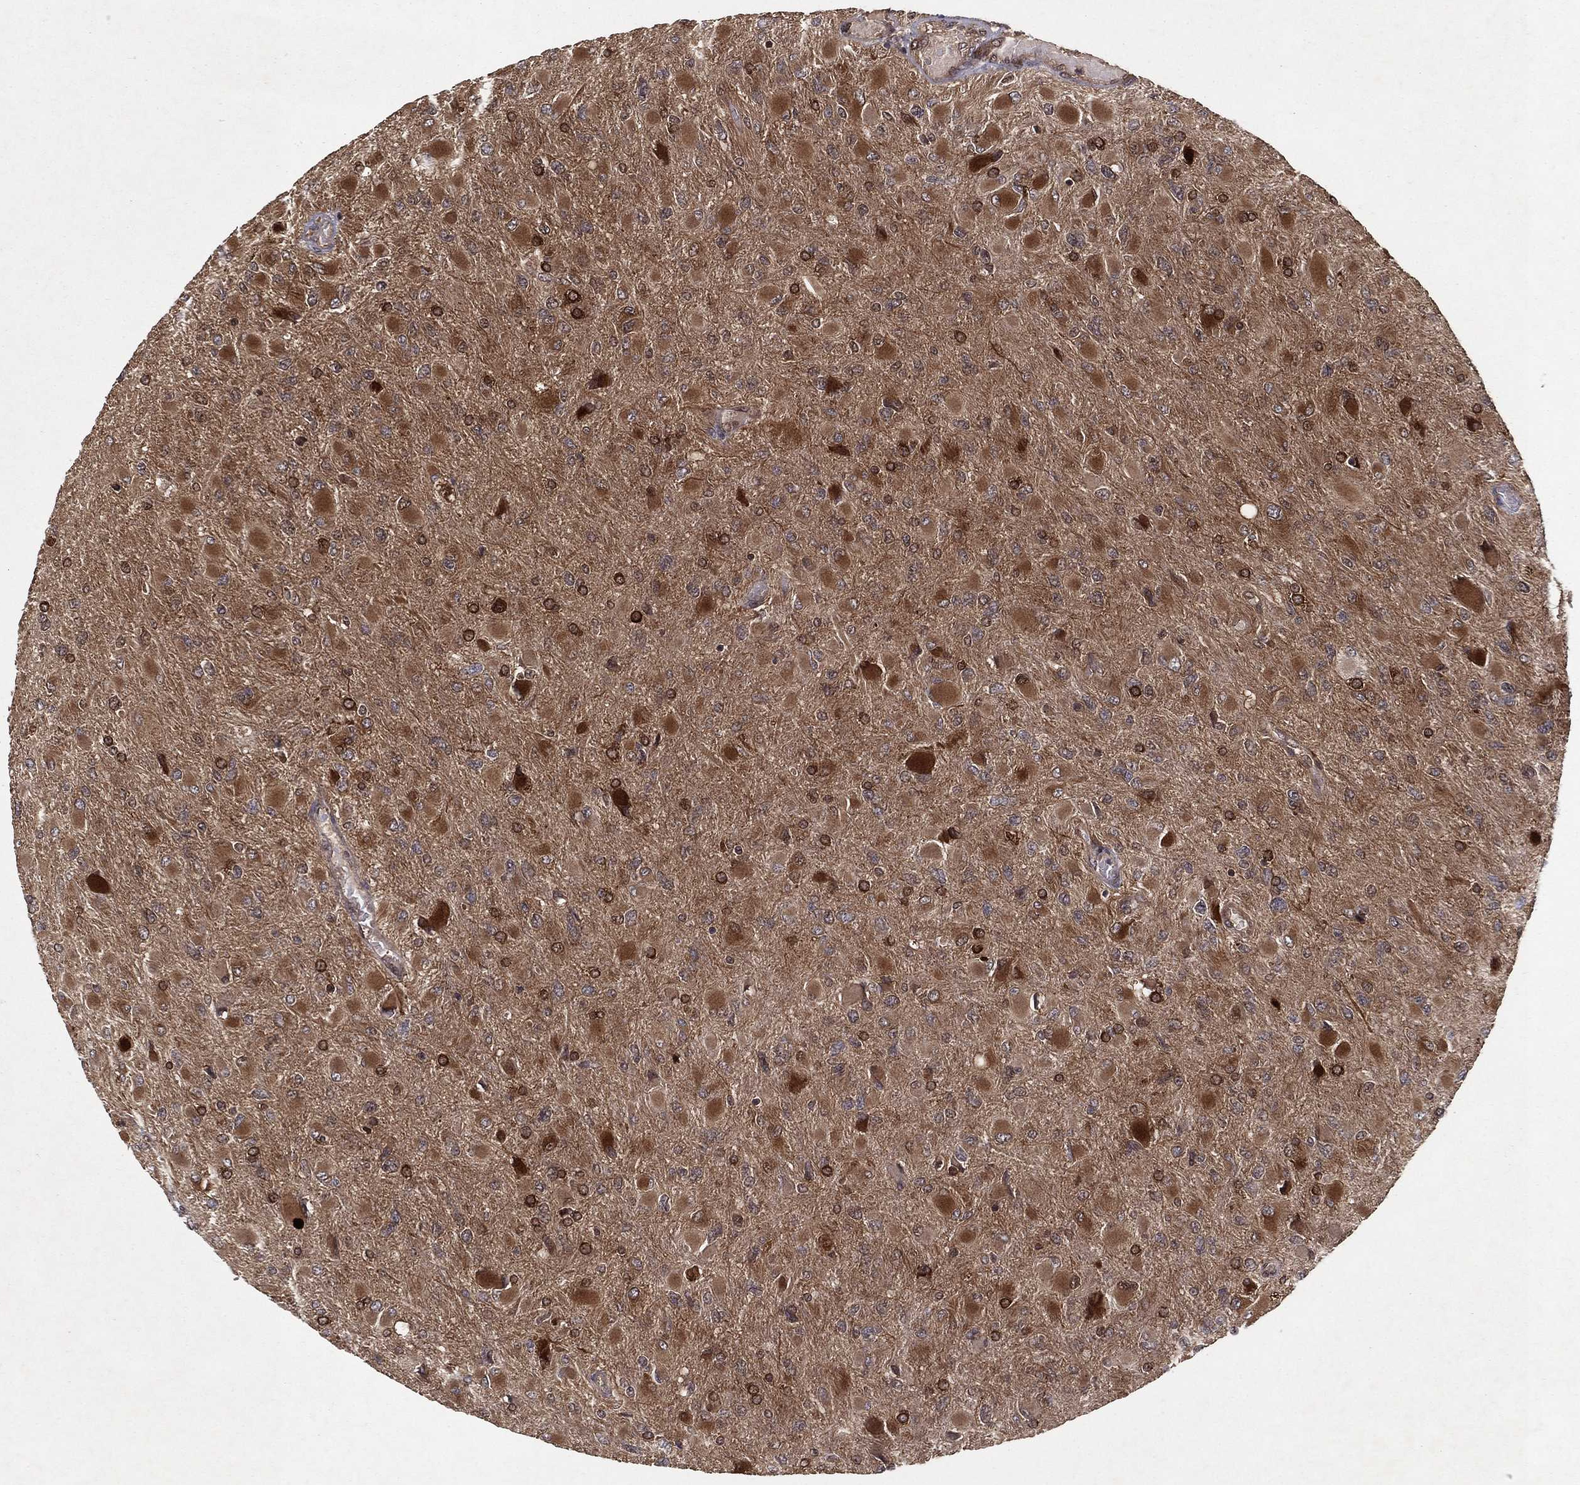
{"staining": {"intensity": "strong", "quantity": ">75%", "location": "cytoplasmic/membranous"}, "tissue": "glioma", "cell_type": "Tumor cells", "image_type": "cancer", "snomed": [{"axis": "morphology", "description": "Glioma, malignant, High grade"}, {"axis": "topography", "description": "Cerebral cortex"}], "caption": "Immunohistochemical staining of glioma reveals high levels of strong cytoplasmic/membranous protein staining in approximately >75% of tumor cells.", "gene": "CERS2", "patient": {"sex": "female", "age": 36}}